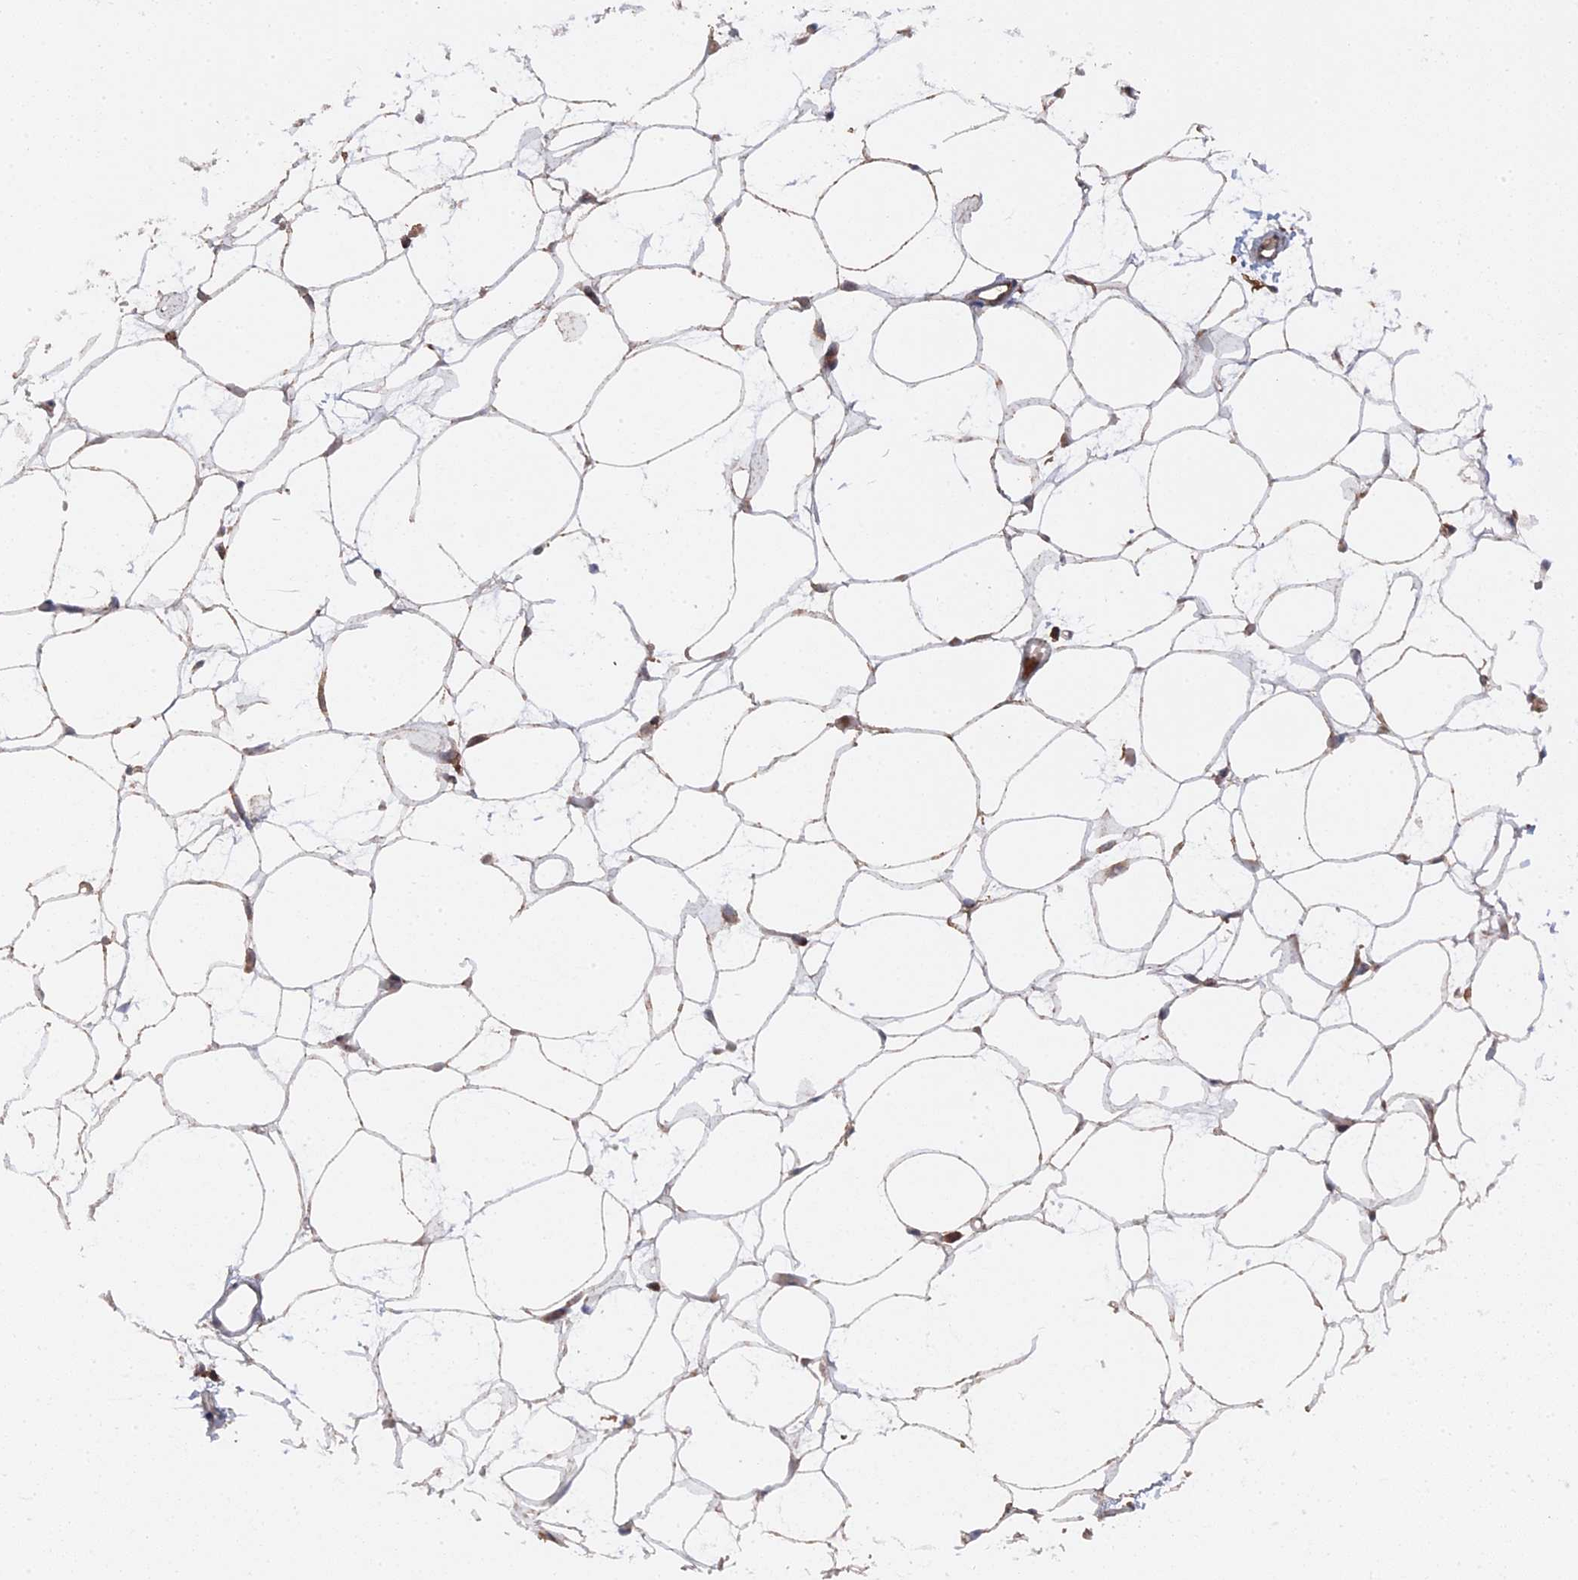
{"staining": {"intensity": "negative", "quantity": "none", "location": "none"}, "tissue": "adipose tissue", "cell_type": "Adipocytes", "image_type": "normal", "snomed": [{"axis": "morphology", "description": "Normal tissue, NOS"}, {"axis": "topography", "description": "Breast"}], "caption": "The histopathology image exhibits no significant positivity in adipocytes of adipose tissue.", "gene": "CEACAM21", "patient": {"sex": "female", "age": 23}}